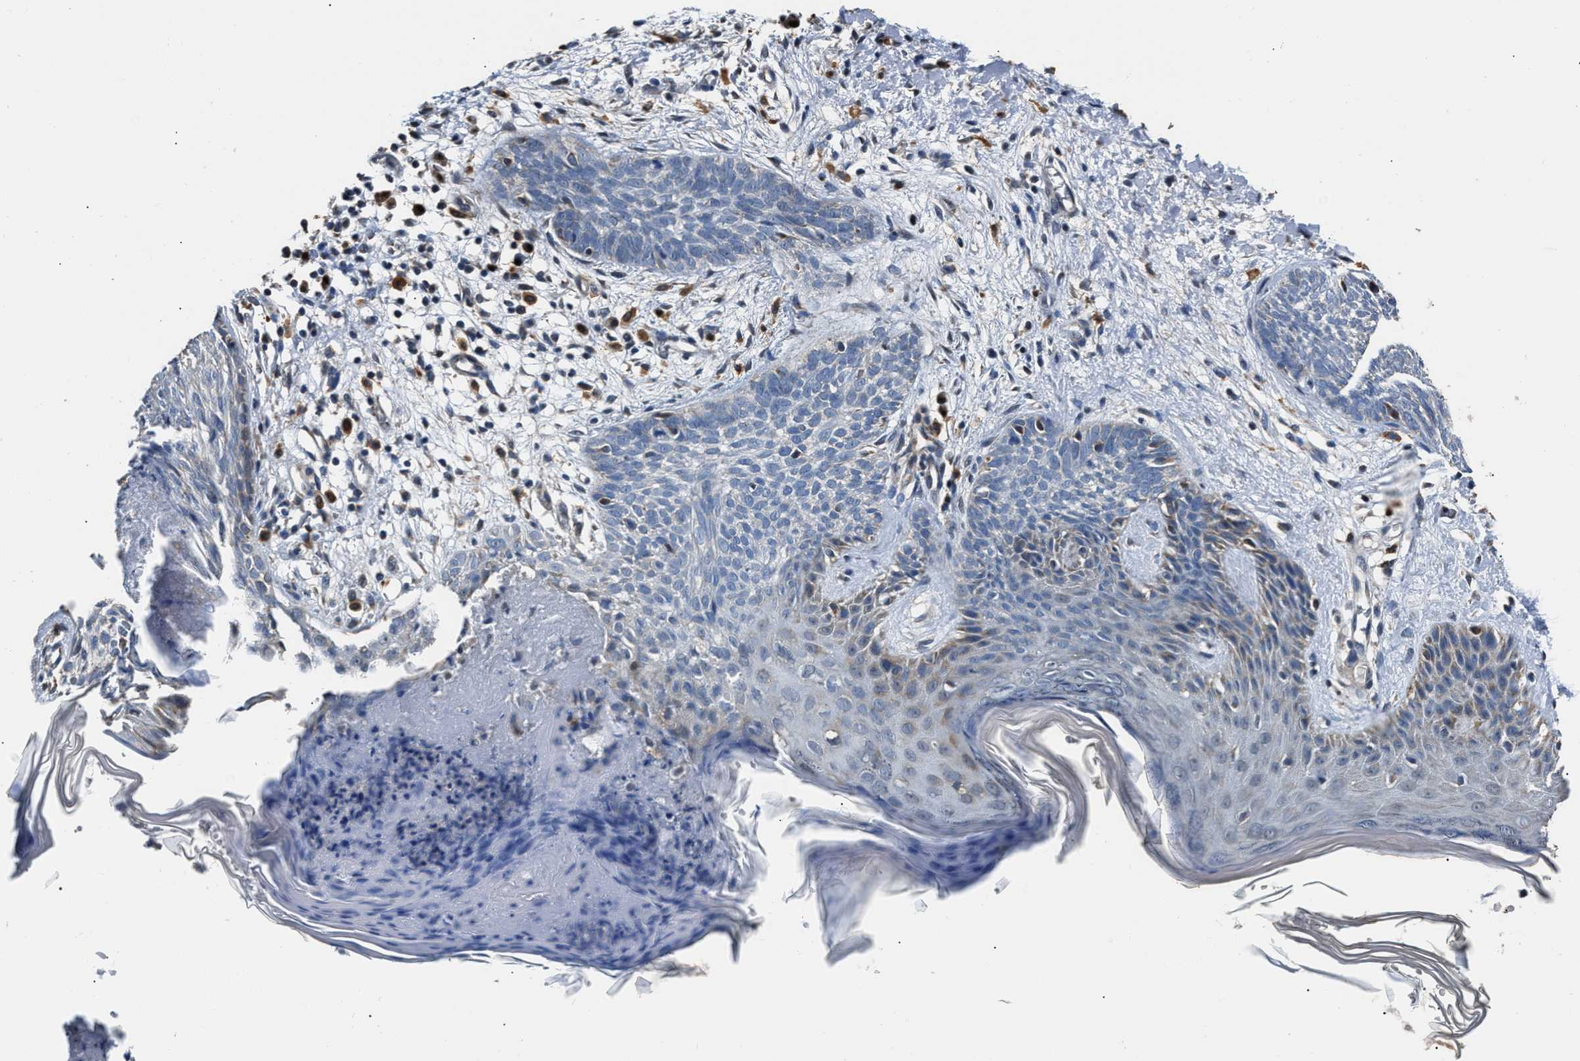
{"staining": {"intensity": "negative", "quantity": "none", "location": "none"}, "tissue": "skin cancer", "cell_type": "Tumor cells", "image_type": "cancer", "snomed": [{"axis": "morphology", "description": "Basal cell carcinoma"}, {"axis": "topography", "description": "Skin"}], "caption": "DAB (3,3'-diaminobenzidine) immunohistochemical staining of basal cell carcinoma (skin) shows no significant staining in tumor cells.", "gene": "NSUN5", "patient": {"sex": "female", "age": 59}}